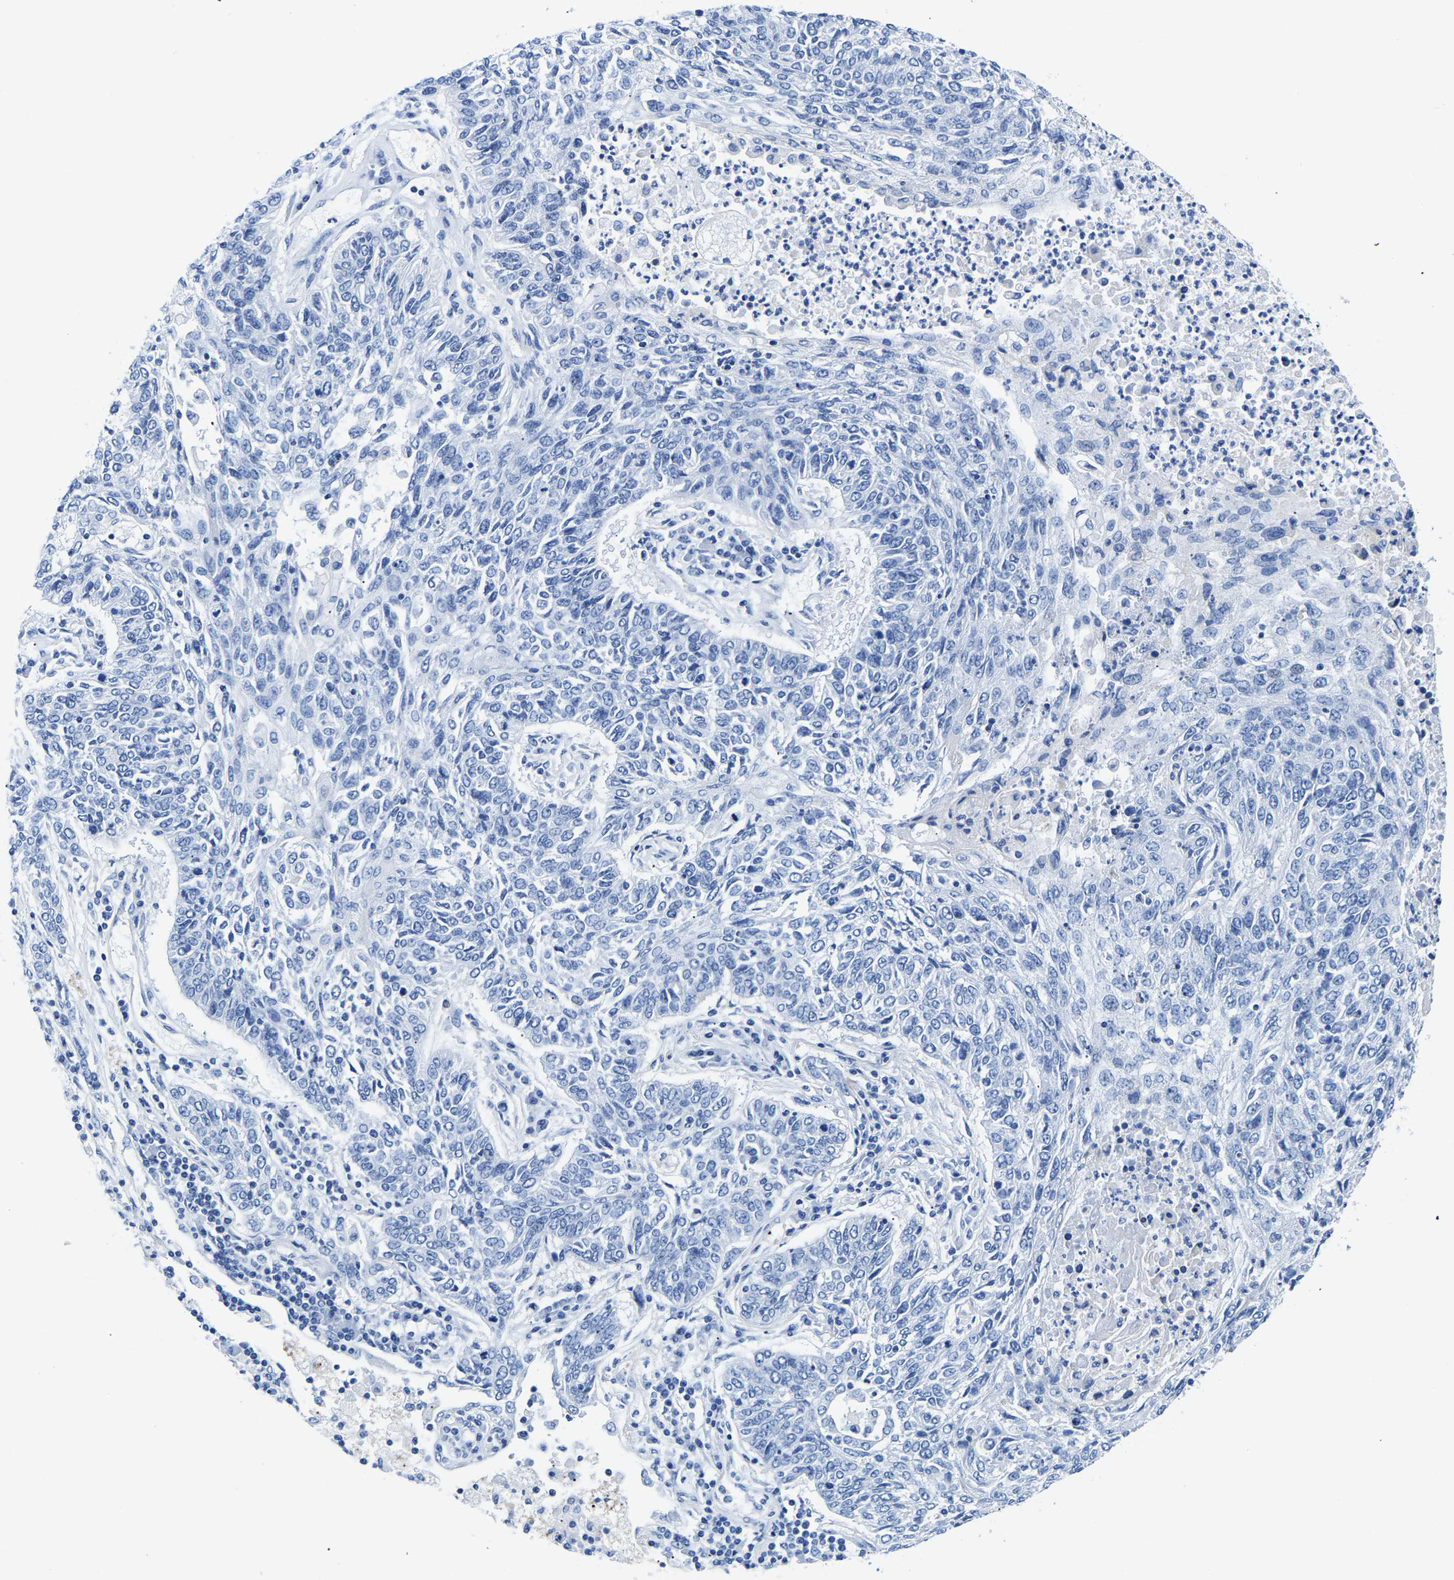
{"staining": {"intensity": "negative", "quantity": "none", "location": "none"}, "tissue": "lung cancer", "cell_type": "Tumor cells", "image_type": "cancer", "snomed": [{"axis": "morphology", "description": "Normal tissue, NOS"}, {"axis": "morphology", "description": "Squamous cell carcinoma, NOS"}, {"axis": "topography", "description": "Cartilage tissue"}, {"axis": "topography", "description": "Bronchus"}, {"axis": "topography", "description": "Lung"}], "caption": "Human lung cancer (squamous cell carcinoma) stained for a protein using IHC reveals no staining in tumor cells.", "gene": "UPK3A", "patient": {"sex": "female", "age": 49}}